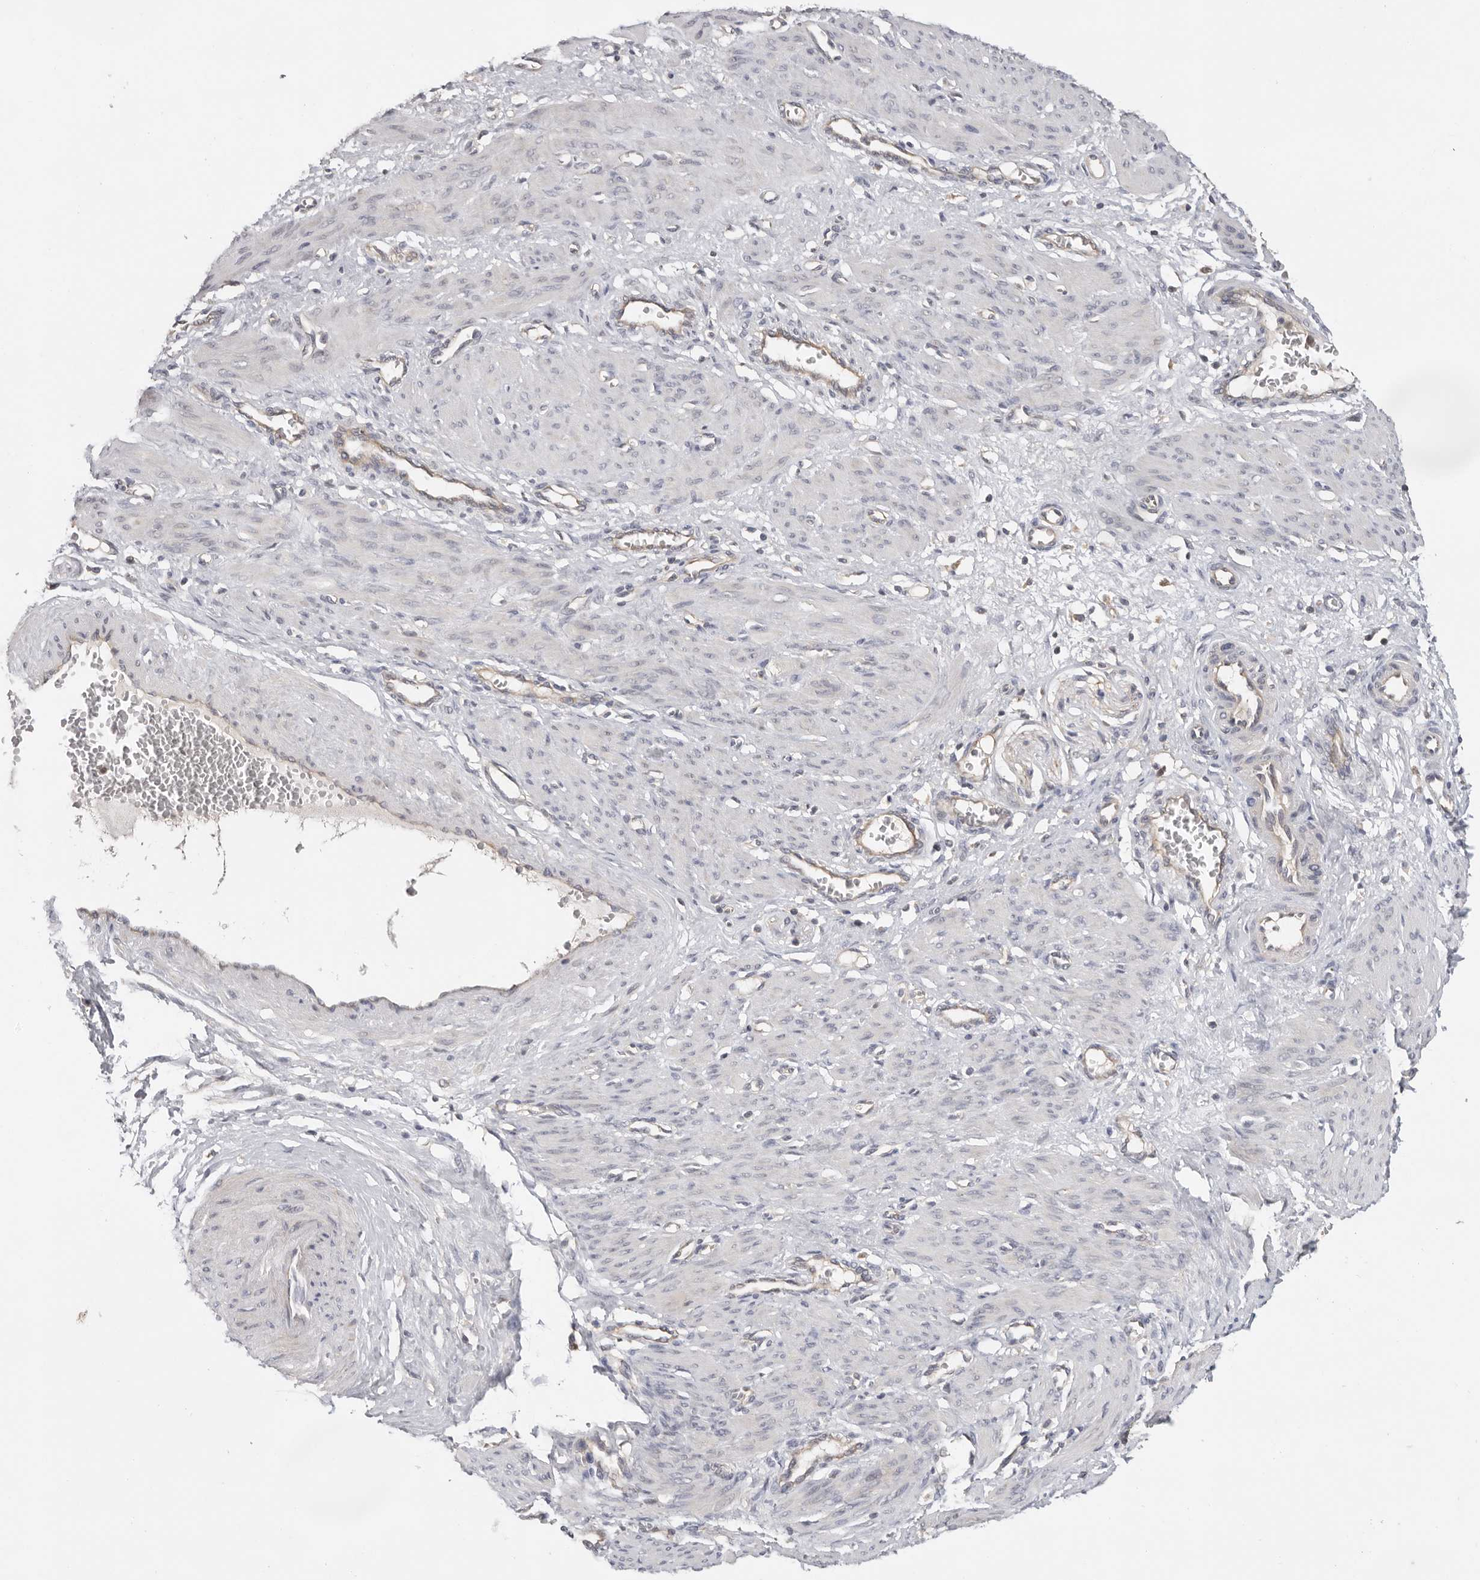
{"staining": {"intensity": "negative", "quantity": "none", "location": "none"}, "tissue": "smooth muscle", "cell_type": "Smooth muscle cells", "image_type": "normal", "snomed": [{"axis": "morphology", "description": "Normal tissue, NOS"}, {"axis": "topography", "description": "Endometrium"}], "caption": "This is a histopathology image of IHC staining of normal smooth muscle, which shows no expression in smooth muscle cells. Nuclei are stained in blue.", "gene": "PPP1R42", "patient": {"sex": "female", "age": 33}}